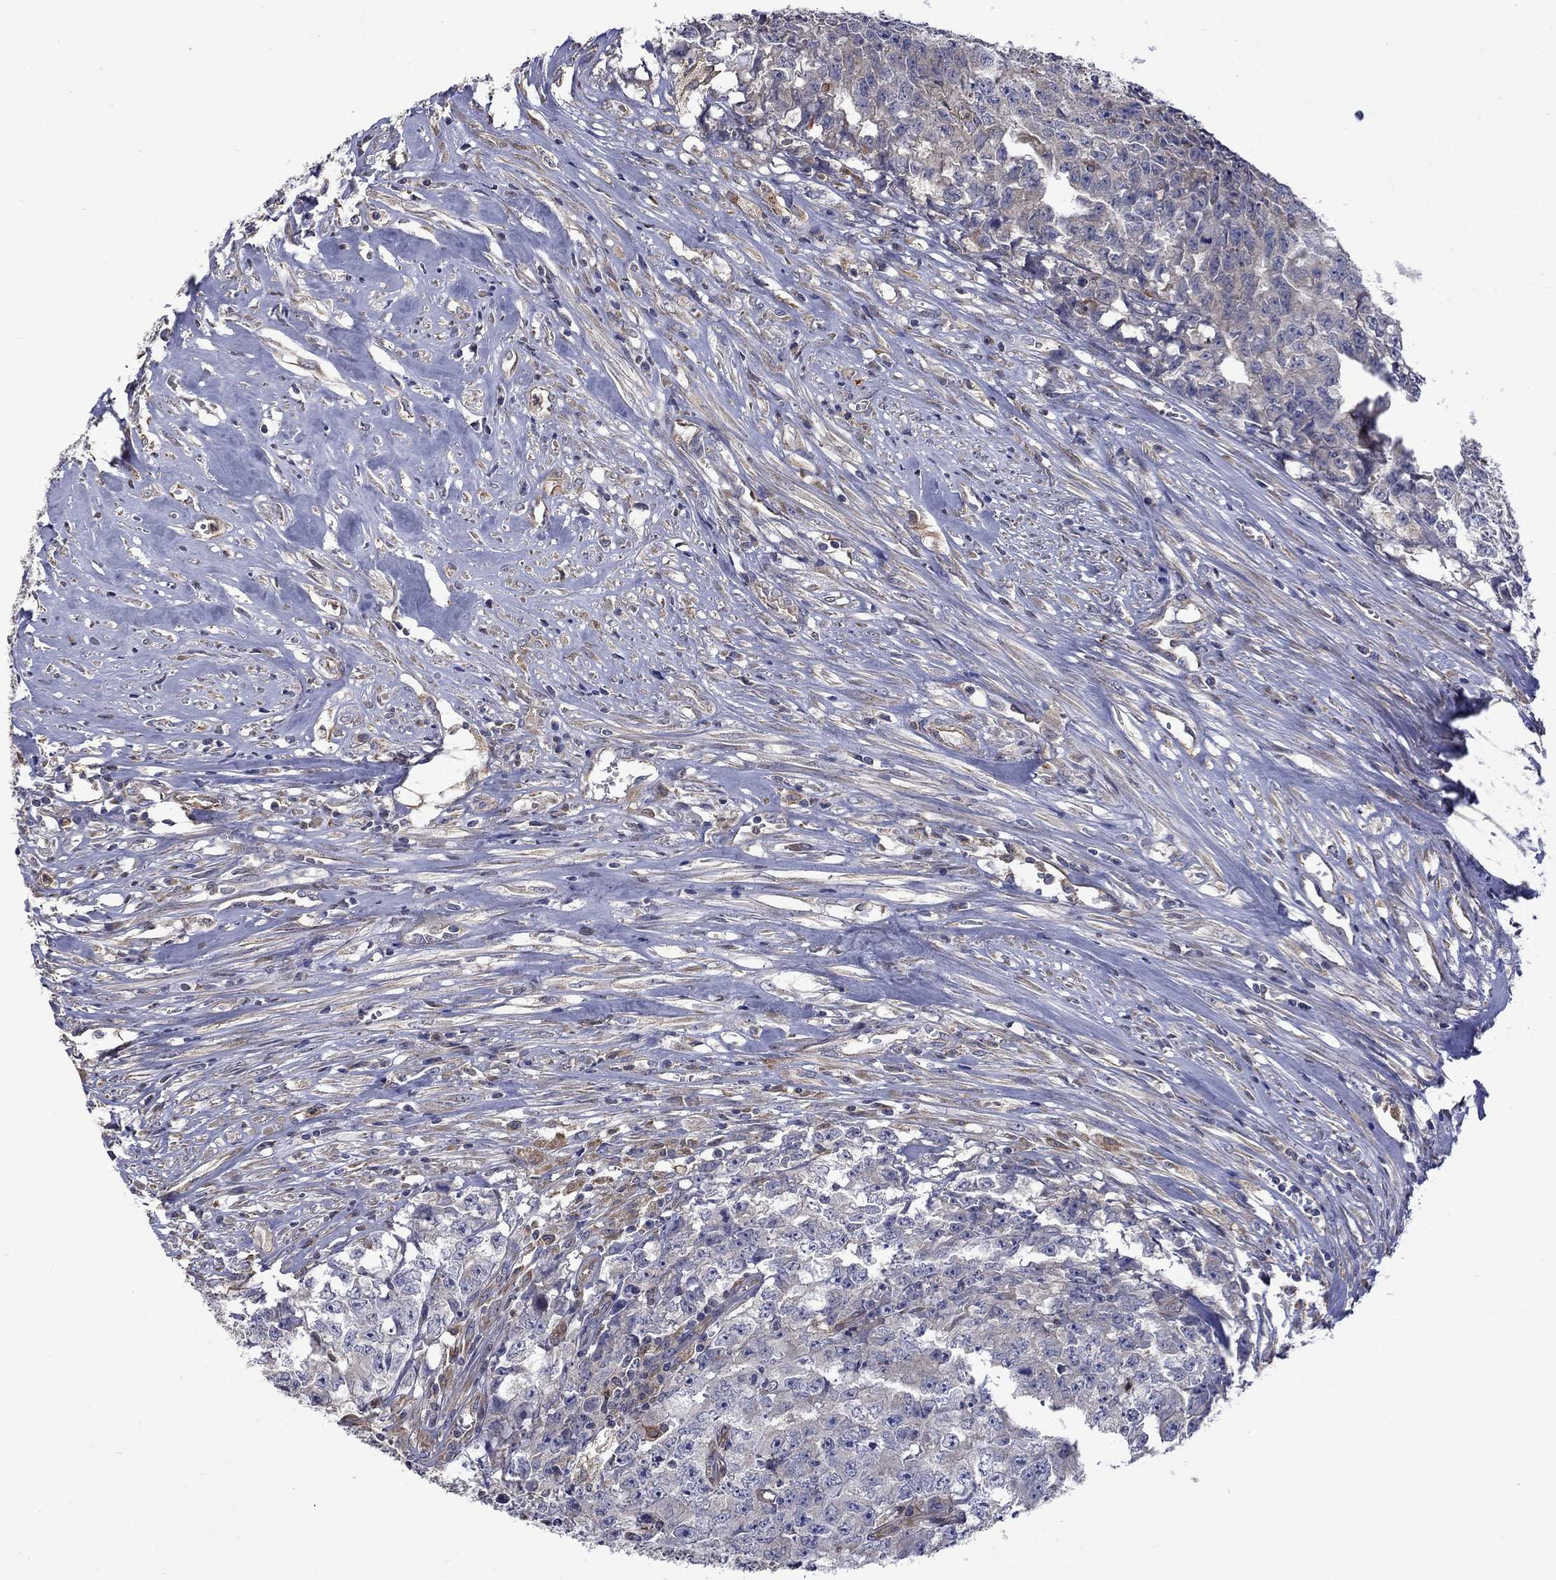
{"staining": {"intensity": "weak", "quantity": "<25%", "location": "cytoplasmic/membranous"}, "tissue": "testis cancer", "cell_type": "Tumor cells", "image_type": "cancer", "snomed": [{"axis": "morphology", "description": "Carcinoma, Embryonal, NOS"}, {"axis": "morphology", "description": "Teratoma, malignant, NOS"}, {"axis": "topography", "description": "Testis"}], "caption": "The immunohistochemistry (IHC) image has no significant staining in tumor cells of testis embryonal carcinoma tissue.", "gene": "CAMKK2", "patient": {"sex": "male", "age": 24}}